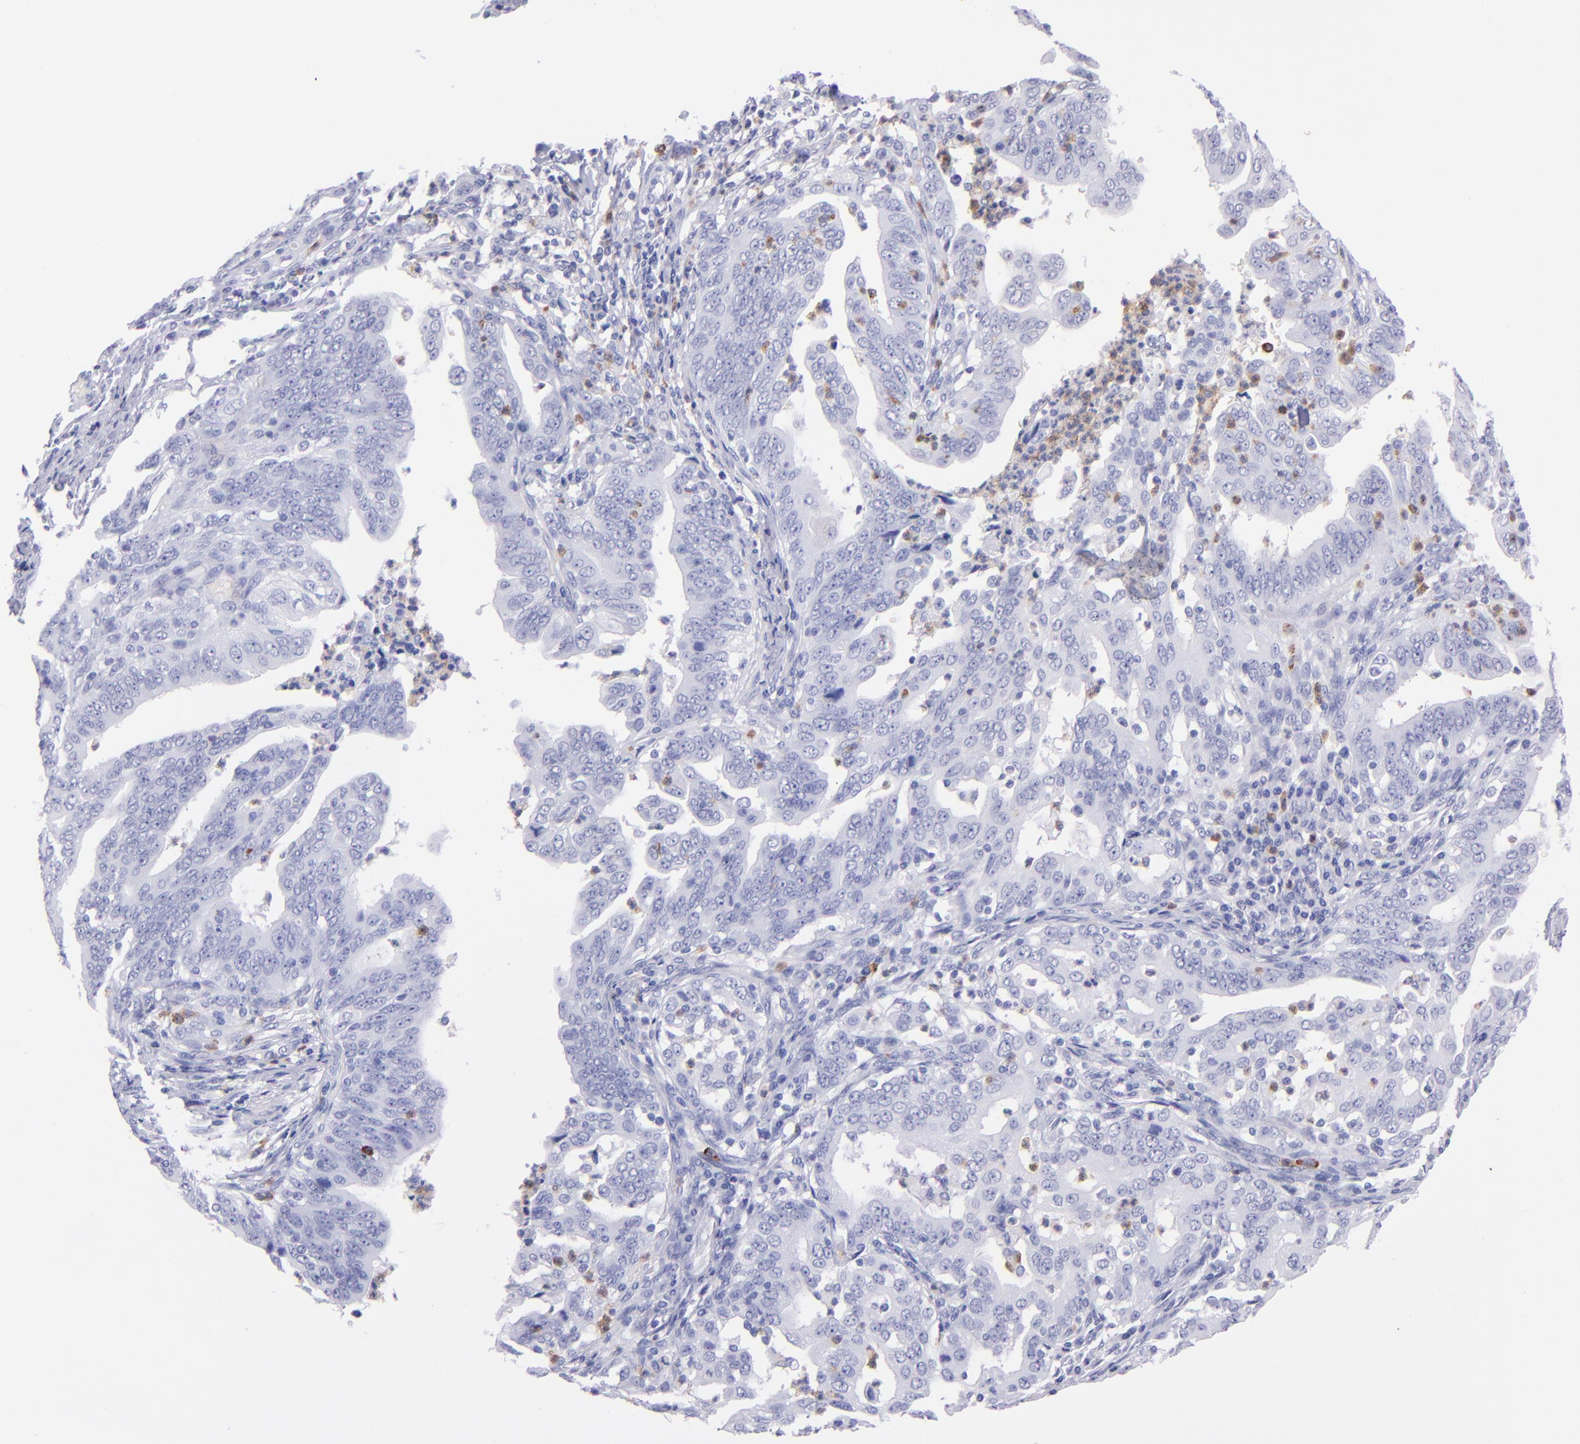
{"staining": {"intensity": "negative", "quantity": "none", "location": "none"}, "tissue": "stomach cancer", "cell_type": "Tumor cells", "image_type": "cancer", "snomed": [{"axis": "morphology", "description": "Adenocarcinoma, NOS"}, {"axis": "topography", "description": "Stomach, upper"}], "caption": "The histopathology image displays no significant staining in tumor cells of adenocarcinoma (stomach).", "gene": "CR1", "patient": {"sex": "female", "age": 50}}